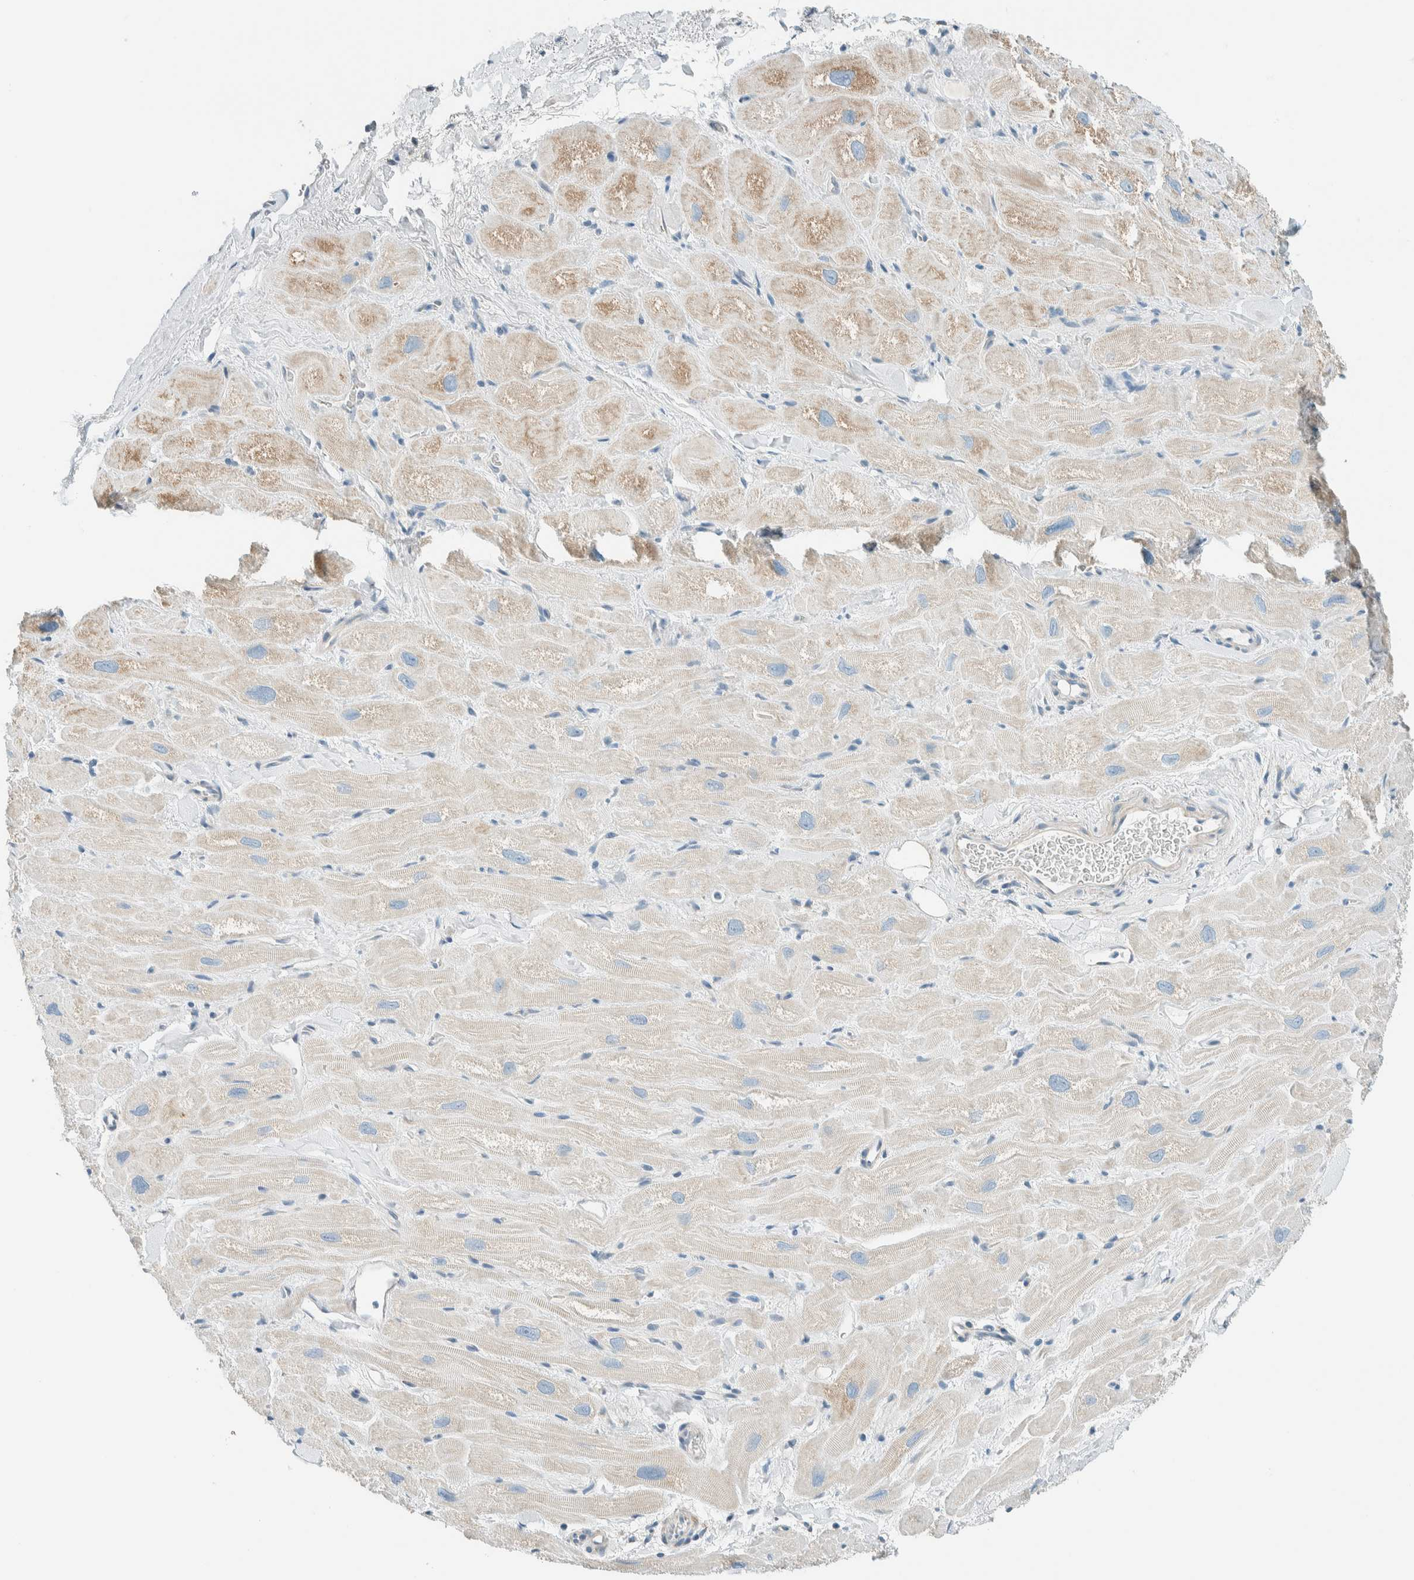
{"staining": {"intensity": "weak", "quantity": ">75%", "location": "cytoplasmic/membranous"}, "tissue": "heart muscle", "cell_type": "Cardiomyocytes", "image_type": "normal", "snomed": [{"axis": "morphology", "description": "Normal tissue, NOS"}, {"axis": "topography", "description": "Heart"}], "caption": "Benign heart muscle reveals weak cytoplasmic/membranous expression in about >75% of cardiomyocytes.", "gene": "ALDH7A1", "patient": {"sex": "male", "age": 49}}